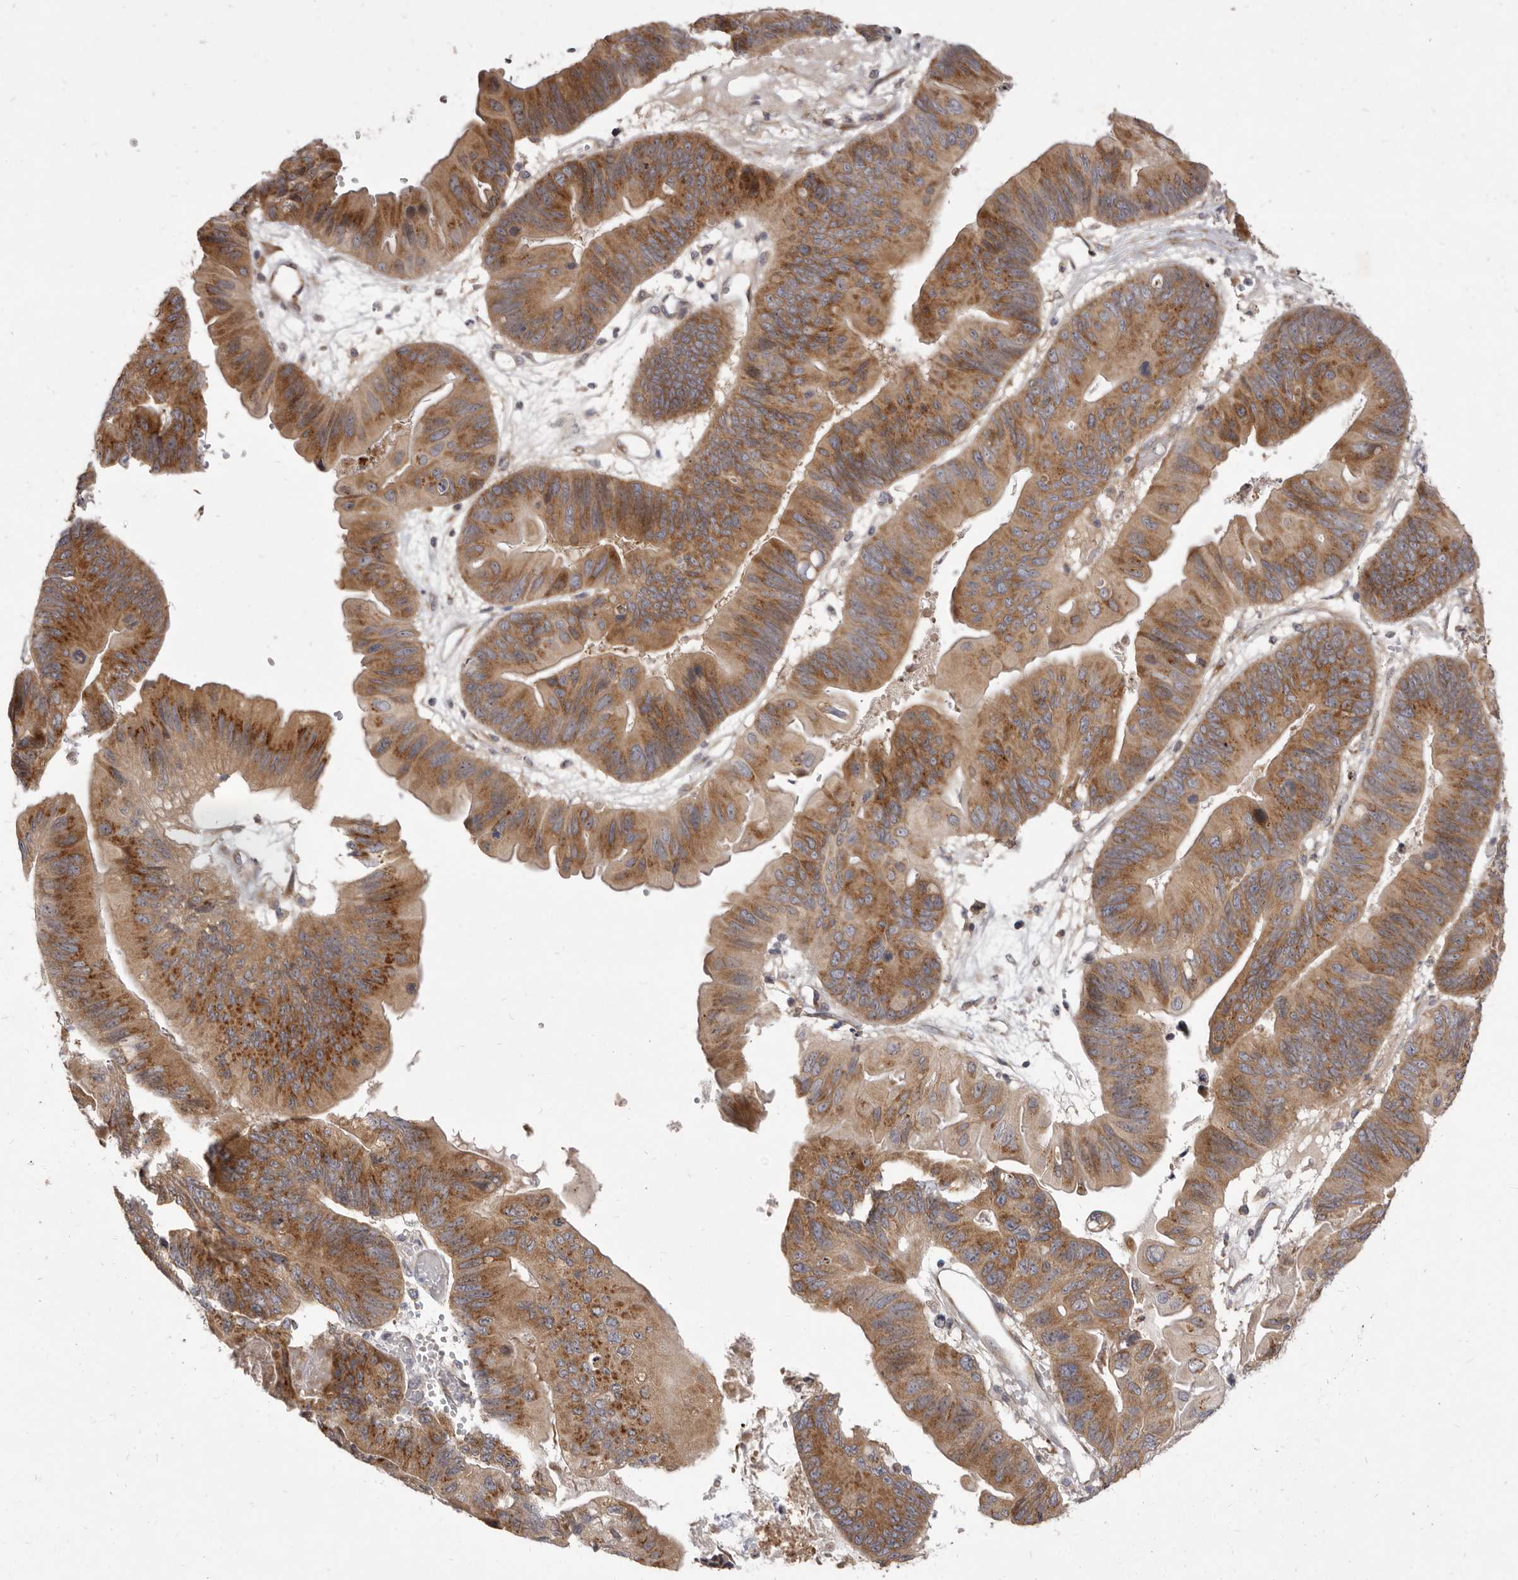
{"staining": {"intensity": "moderate", "quantity": ">75%", "location": "cytoplasmic/membranous"}, "tissue": "ovarian cancer", "cell_type": "Tumor cells", "image_type": "cancer", "snomed": [{"axis": "morphology", "description": "Cystadenocarcinoma, mucinous, NOS"}, {"axis": "topography", "description": "Ovary"}], "caption": "Approximately >75% of tumor cells in ovarian mucinous cystadenocarcinoma display moderate cytoplasmic/membranous protein expression as visualized by brown immunohistochemical staining.", "gene": "TBC1D8B", "patient": {"sex": "female", "age": 61}}